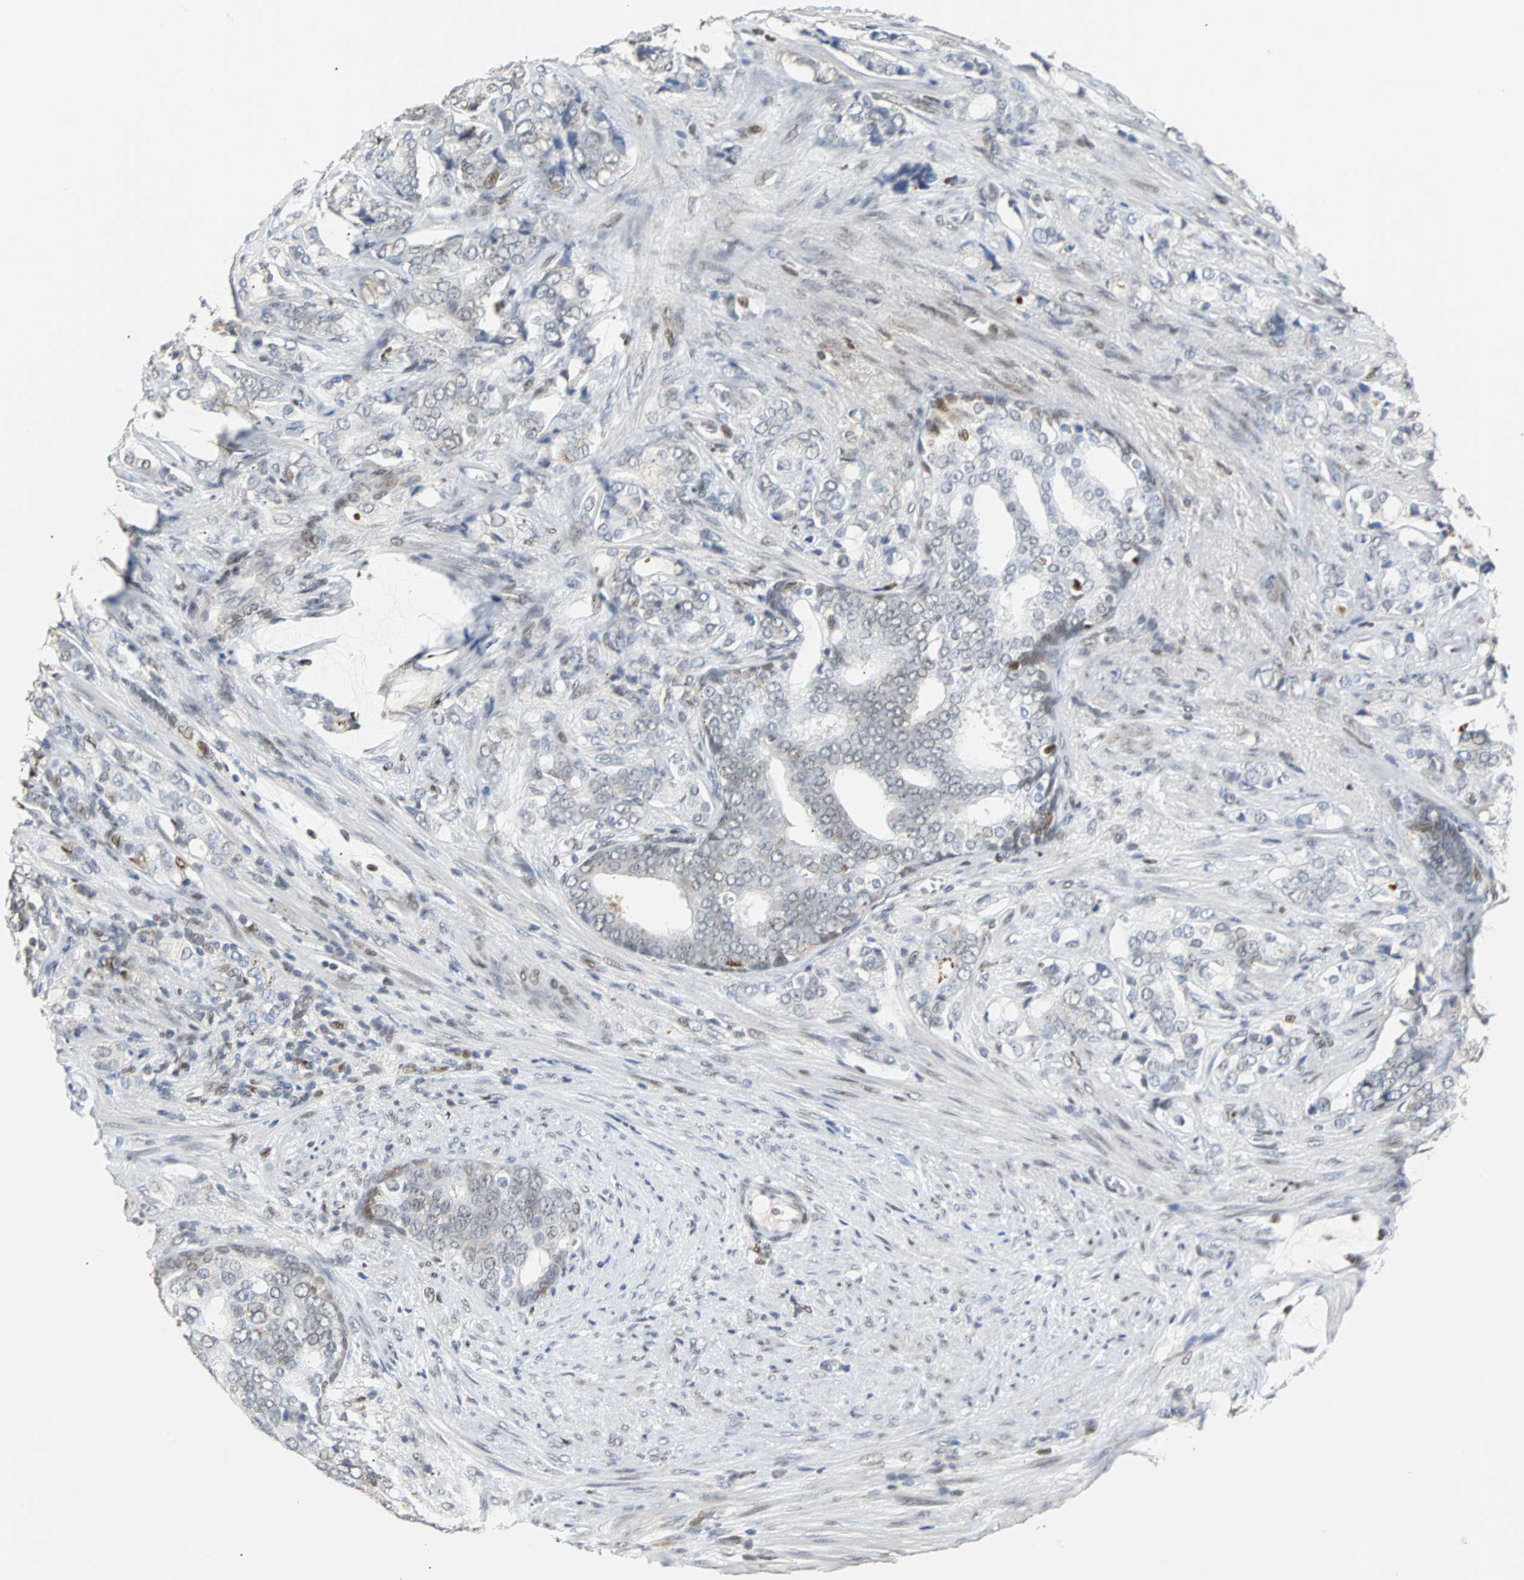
{"staining": {"intensity": "negative", "quantity": "none", "location": "none"}, "tissue": "prostate cancer", "cell_type": "Tumor cells", "image_type": "cancer", "snomed": [{"axis": "morphology", "description": "Adenocarcinoma, Low grade"}, {"axis": "topography", "description": "Prostate"}], "caption": "Prostate low-grade adenocarcinoma was stained to show a protein in brown. There is no significant expression in tumor cells. The staining was performed using DAB (3,3'-diaminobenzidine) to visualize the protein expression in brown, while the nuclei were stained in blue with hematoxylin (Magnification: 20x).", "gene": "HLX", "patient": {"sex": "male", "age": 58}}